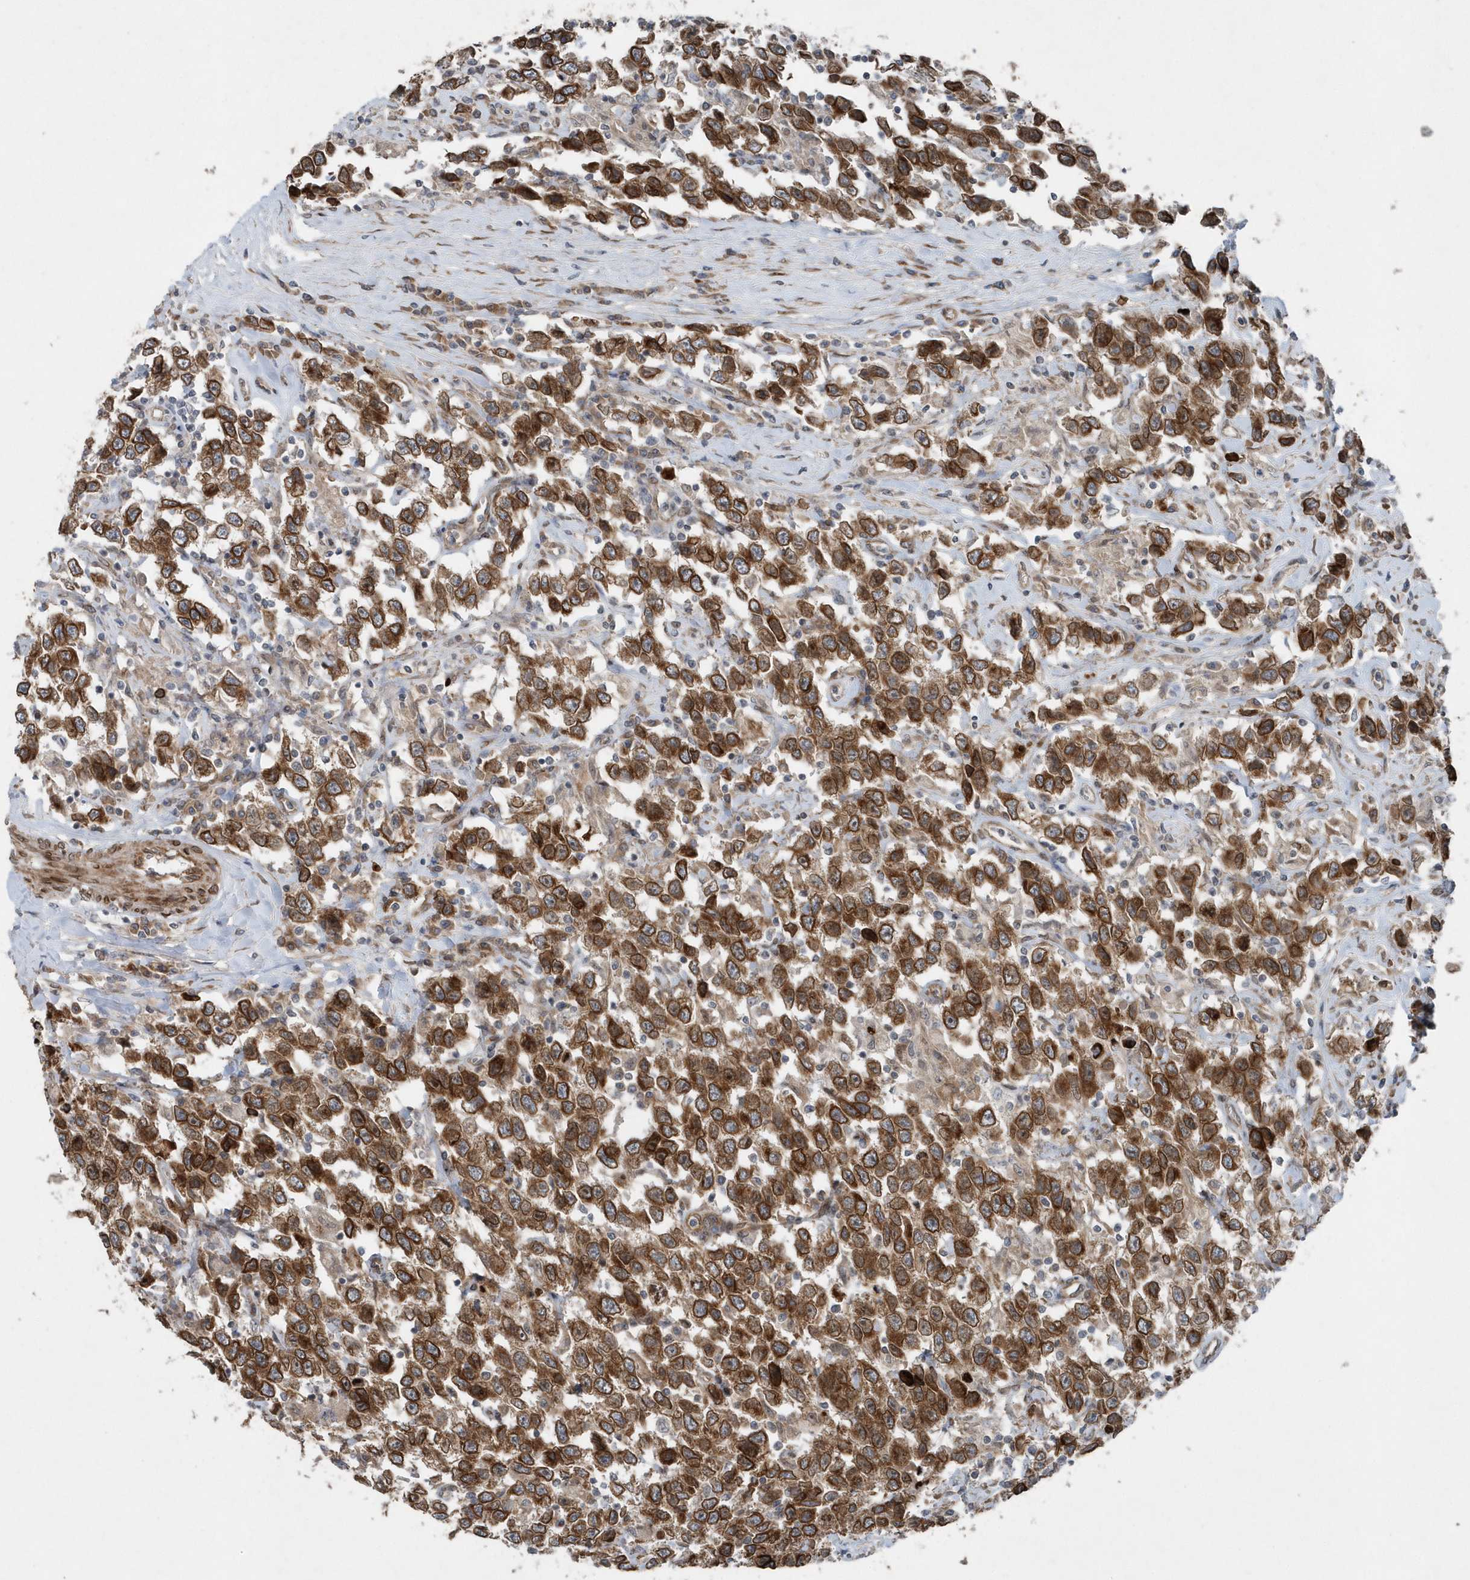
{"staining": {"intensity": "strong", "quantity": ">75%", "location": "cytoplasmic/membranous"}, "tissue": "testis cancer", "cell_type": "Tumor cells", "image_type": "cancer", "snomed": [{"axis": "morphology", "description": "Seminoma, NOS"}, {"axis": "topography", "description": "Testis"}], "caption": "The histopathology image shows a brown stain indicating the presence of a protein in the cytoplasmic/membranous of tumor cells in testis cancer.", "gene": "MCC", "patient": {"sex": "male", "age": 41}}